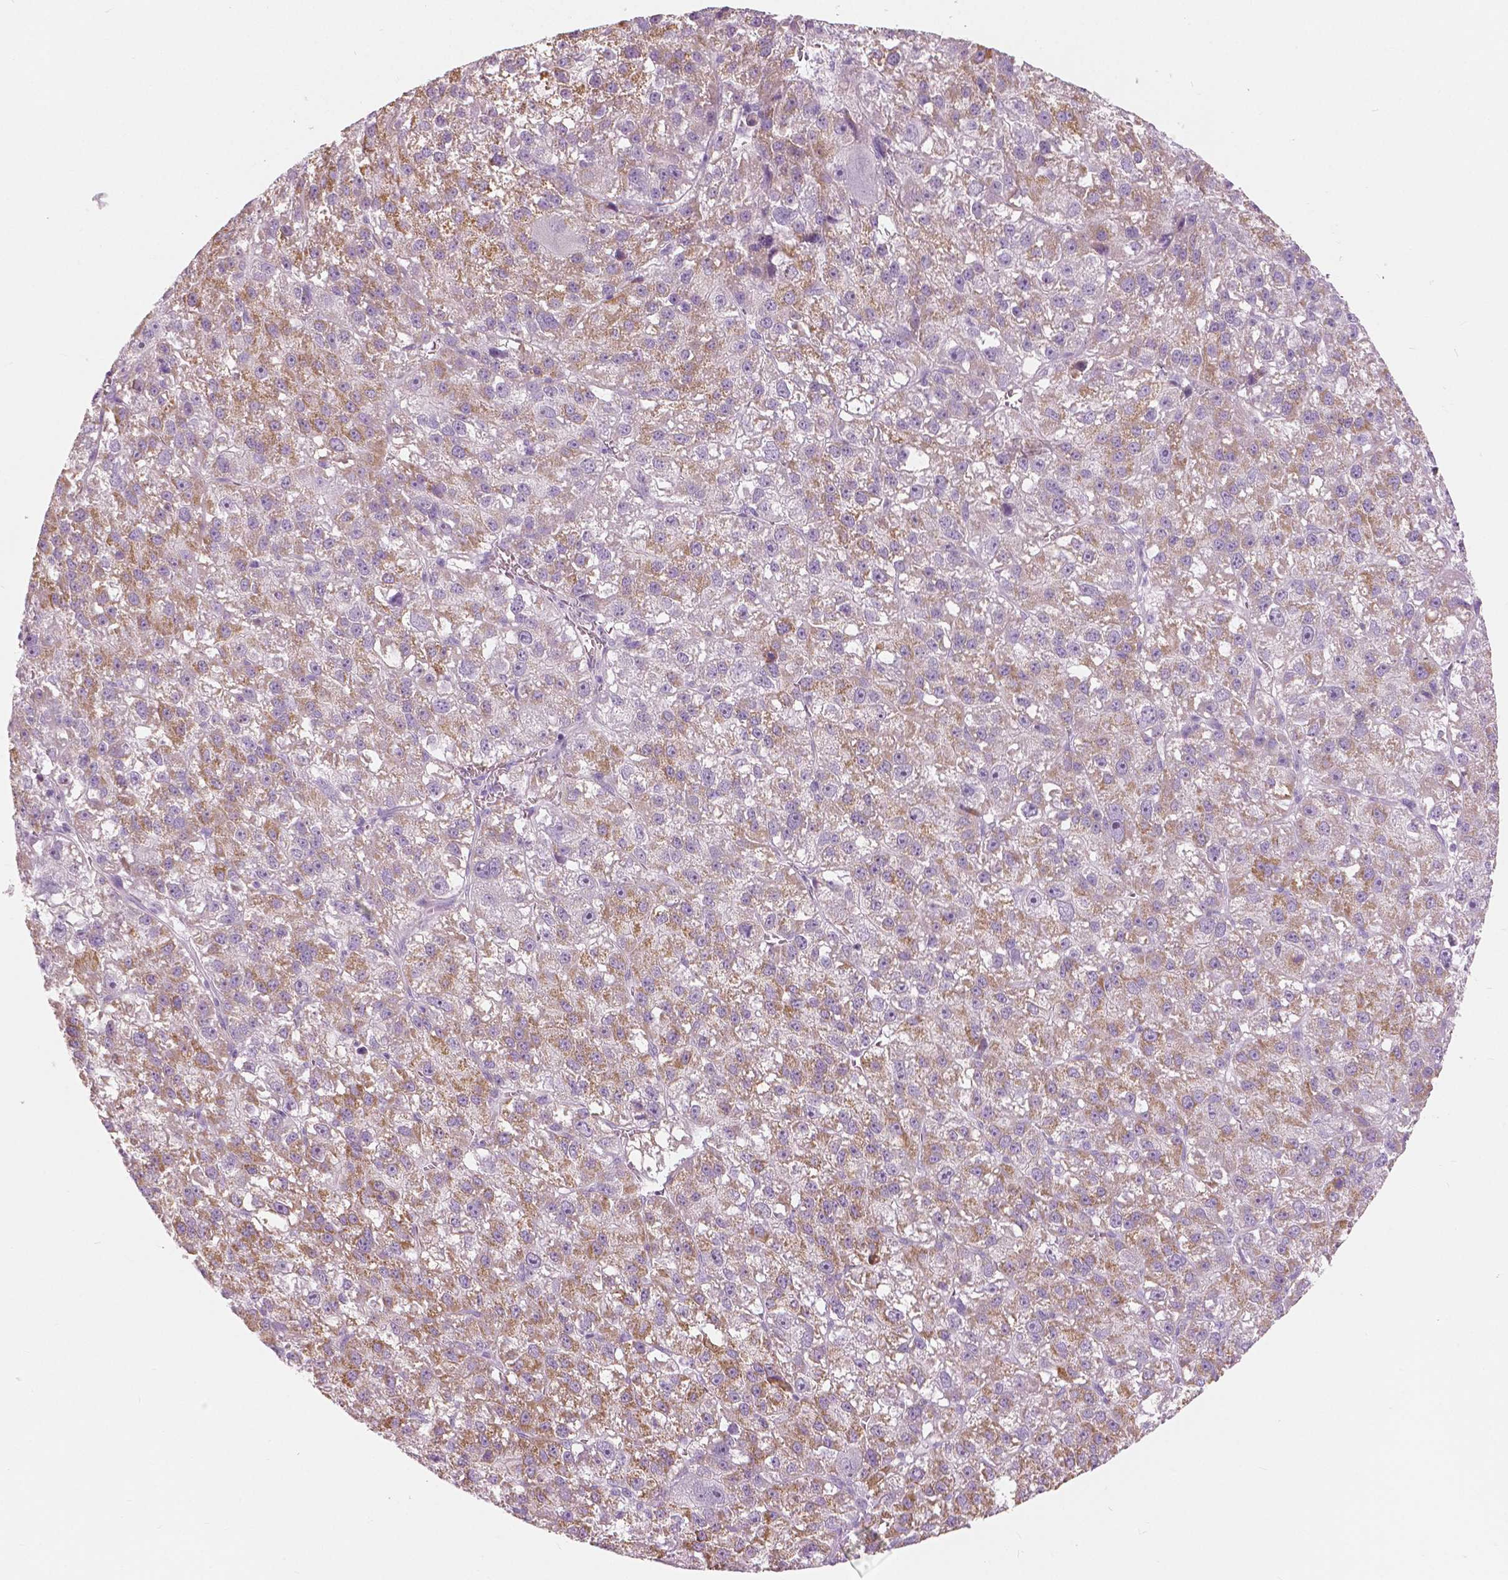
{"staining": {"intensity": "moderate", "quantity": ">75%", "location": "cytoplasmic/membranous"}, "tissue": "liver cancer", "cell_type": "Tumor cells", "image_type": "cancer", "snomed": [{"axis": "morphology", "description": "Carcinoma, Hepatocellular, NOS"}, {"axis": "topography", "description": "Liver"}], "caption": "DAB immunohistochemical staining of liver hepatocellular carcinoma reveals moderate cytoplasmic/membranous protein positivity in about >75% of tumor cells.", "gene": "A4GNT", "patient": {"sex": "female", "age": 70}}